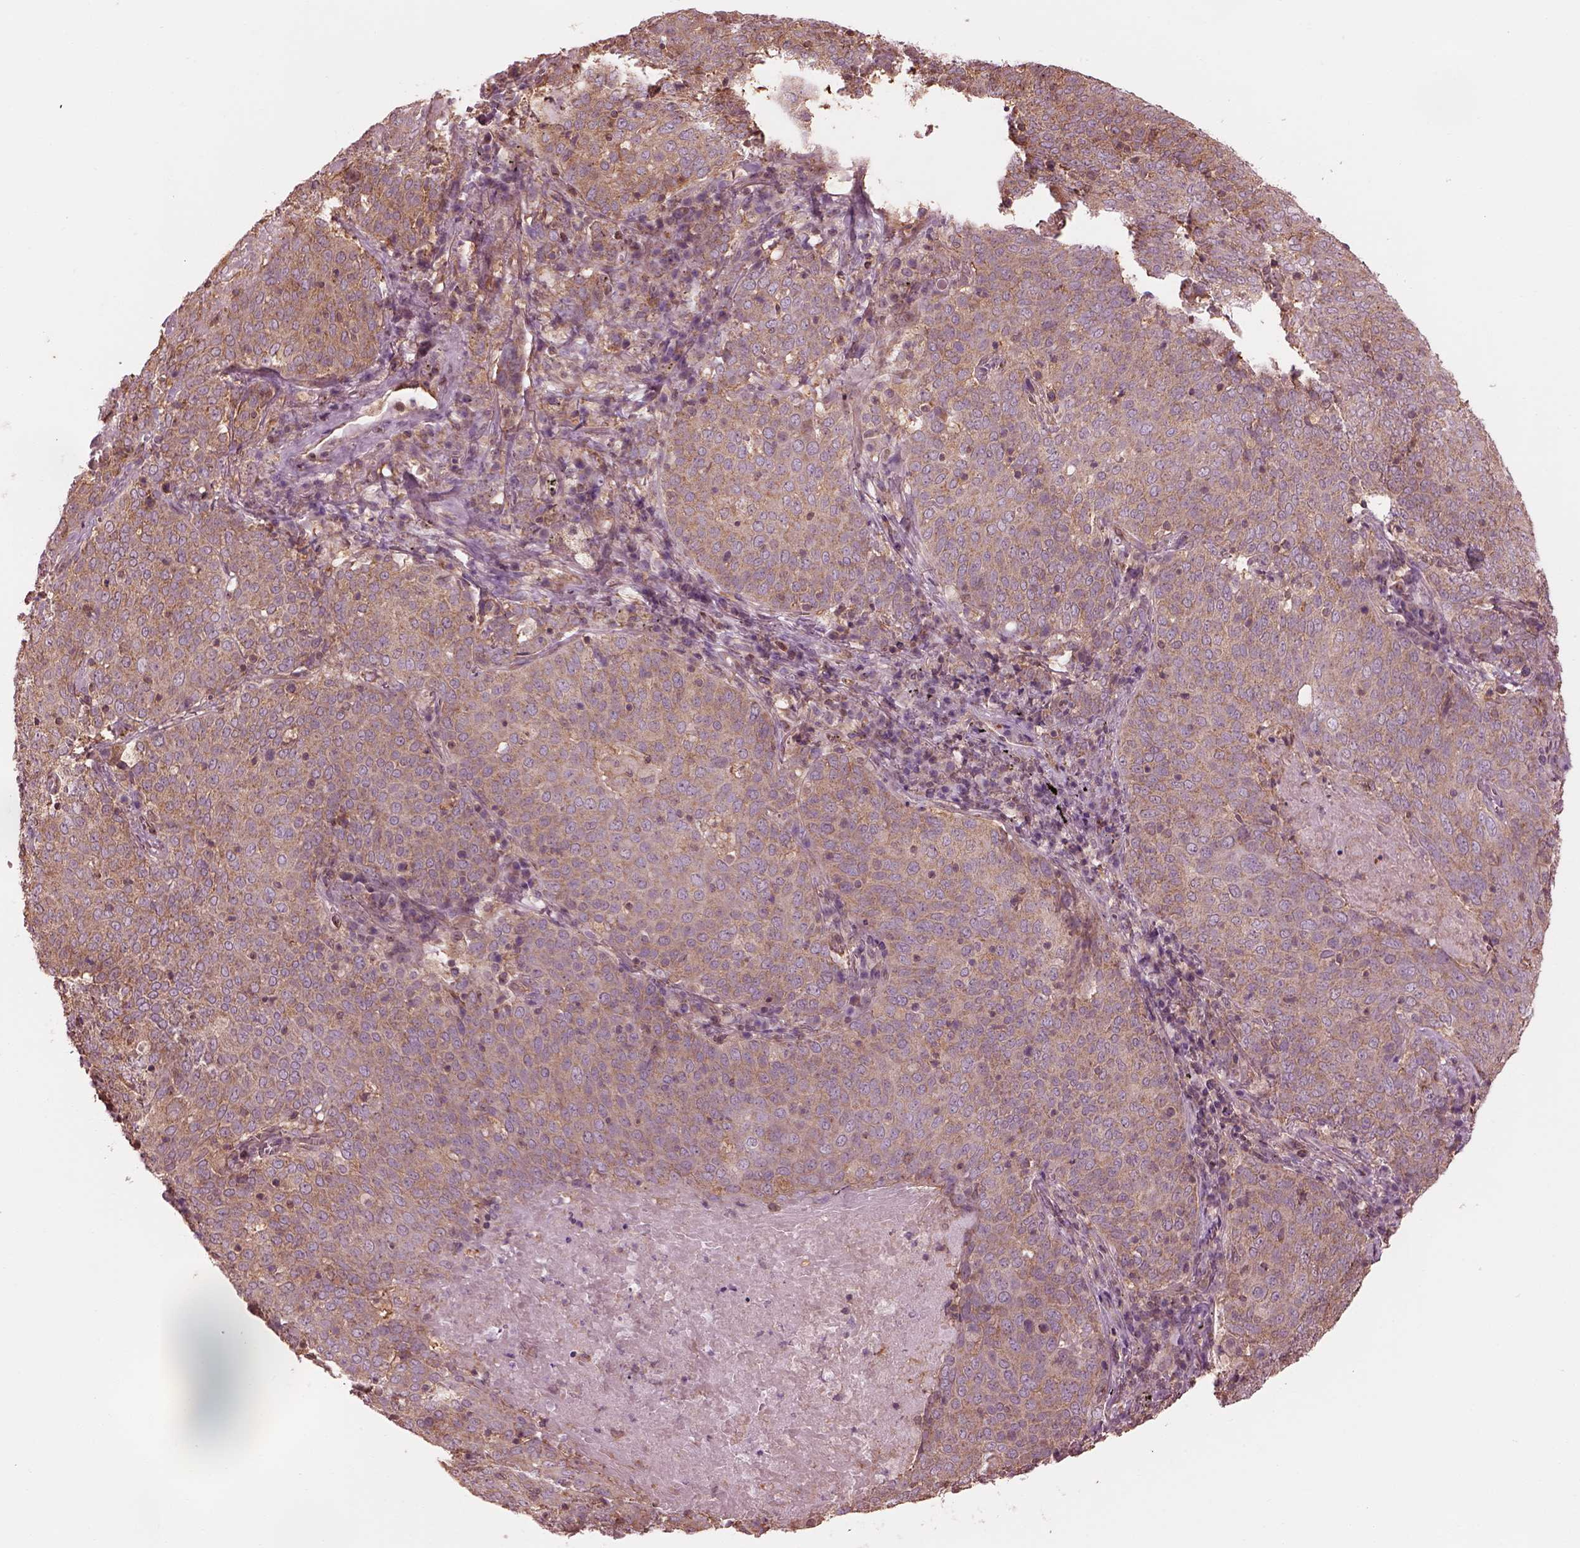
{"staining": {"intensity": "moderate", "quantity": ">75%", "location": "cytoplasmic/membranous"}, "tissue": "lung cancer", "cell_type": "Tumor cells", "image_type": "cancer", "snomed": [{"axis": "morphology", "description": "Squamous cell carcinoma, NOS"}, {"axis": "topography", "description": "Lung"}], "caption": "A micrograph of human lung squamous cell carcinoma stained for a protein exhibits moderate cytoplasmic/membranous brown staining in tumor cells.", "gene": "STK33", "patient": {"sex": "male", "age": 82}}